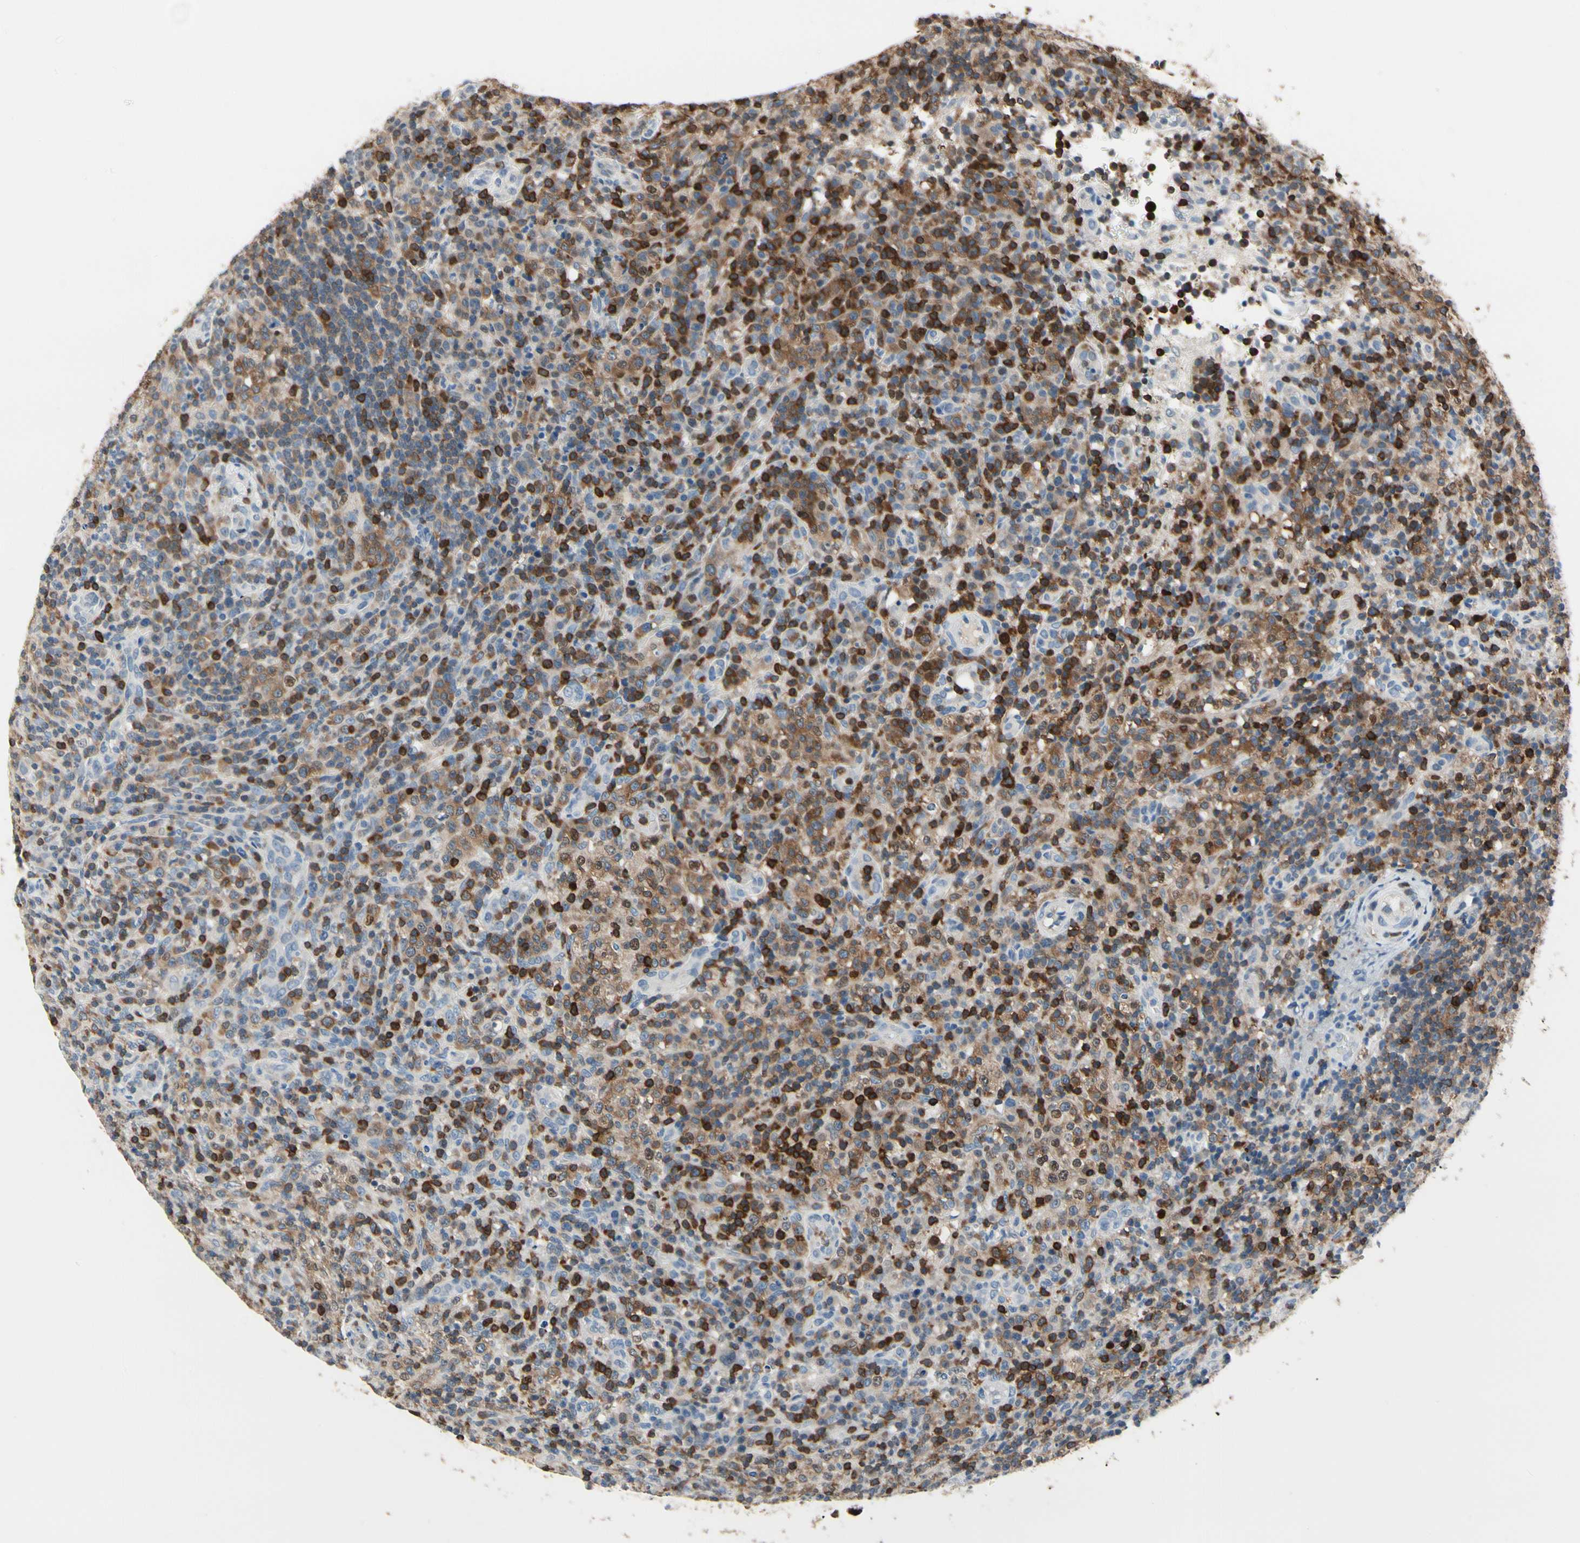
{"staining": {"intensity": "strong", "quantity": "25%-75%", "location": "cytoplasmic/membranous"}, "tissue": "lymphoma", "cell_type": "Tumor cells", "image_type": "cancer", "snomed": [{"axis": "morphology", "description": "Malignant lymphoma, non-Hodgkin's type, High grade"}, {"axis": "topography", "description": "Lymph node"}], "caption": "Tumor cells display strong cytoplasmic/membranous expression in about 25%-75% of cells in lymphoma.", "gene": "NFATC2", "patient": {"sex": "female", "age": 76}}